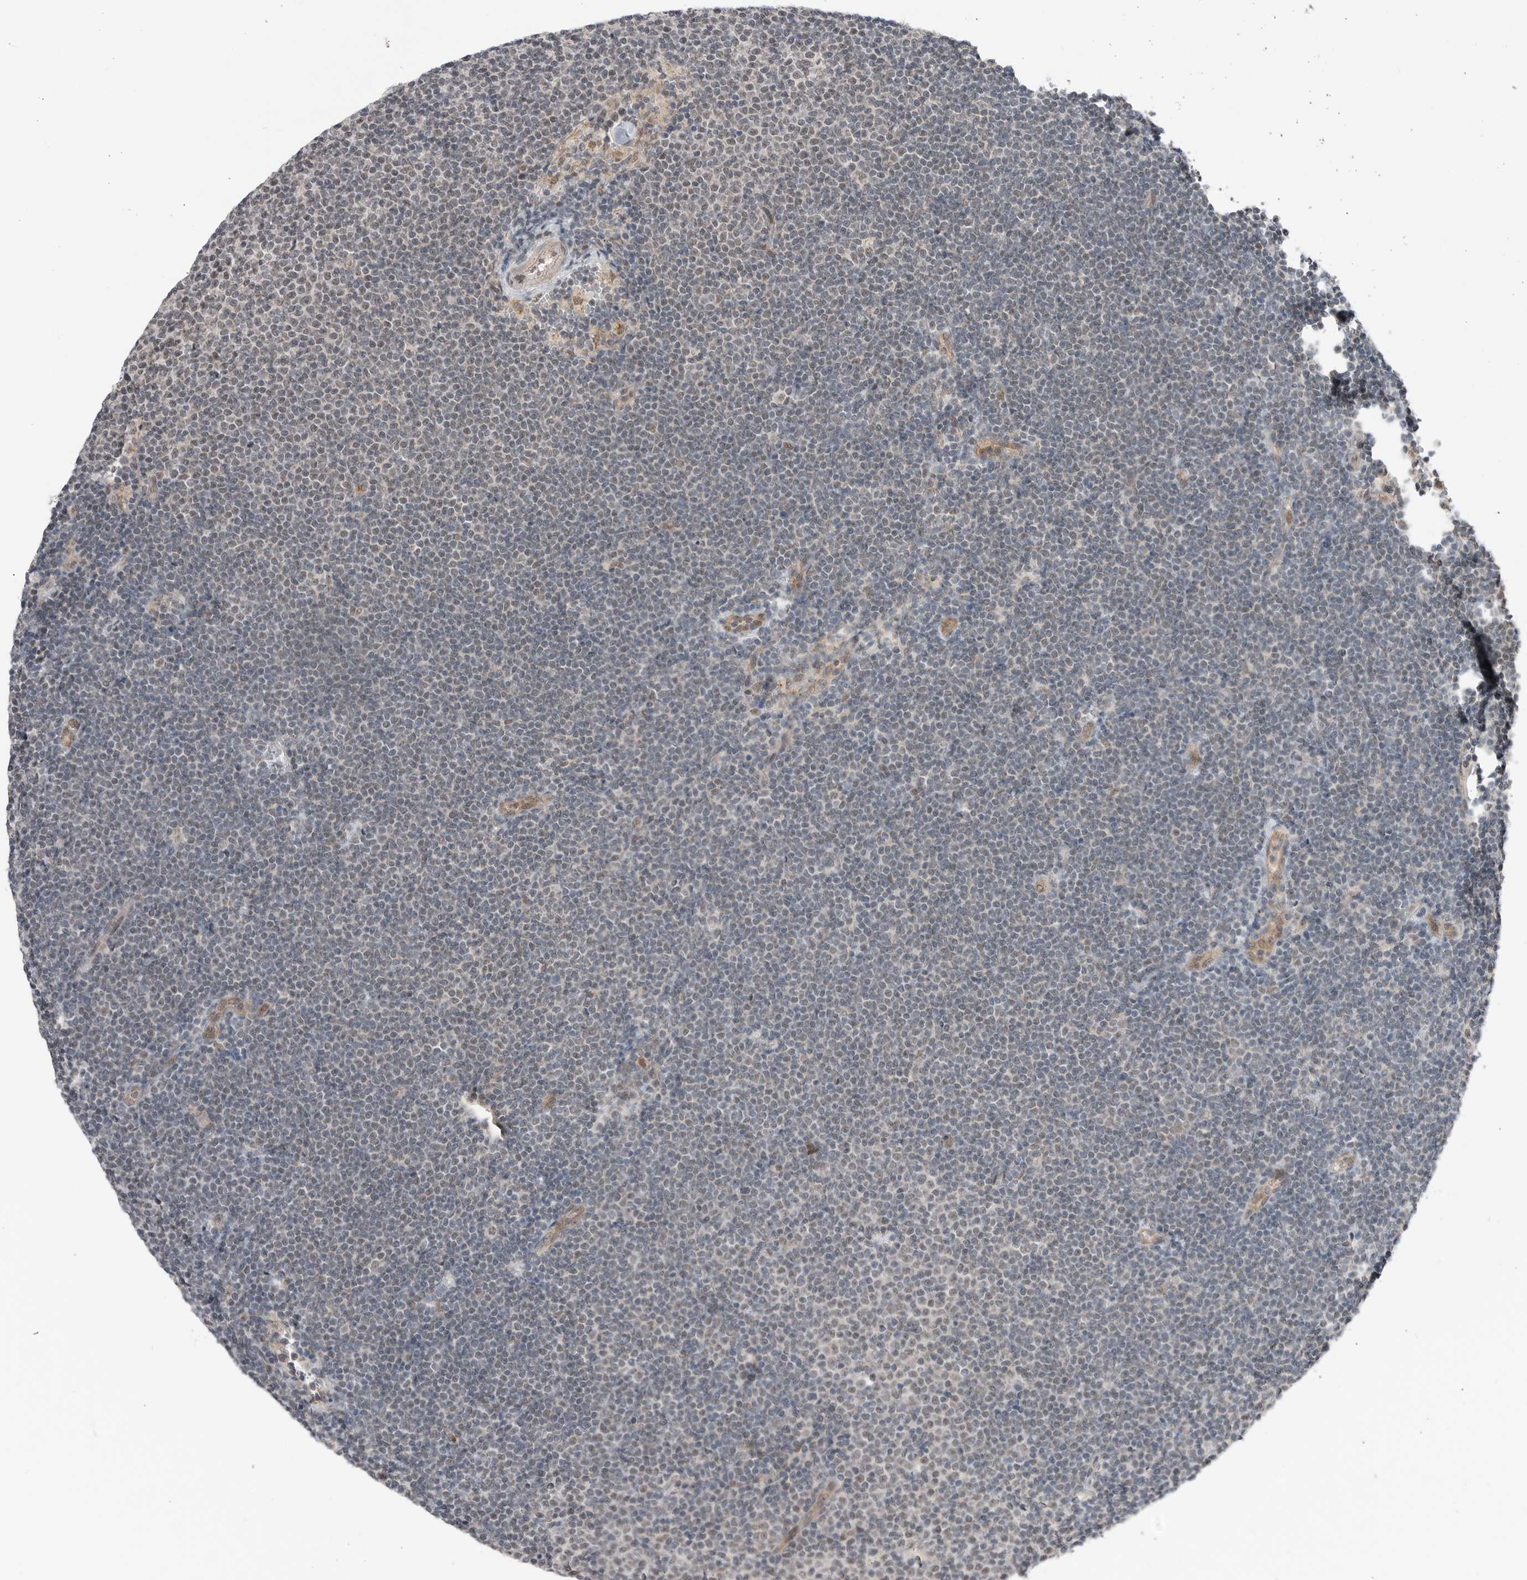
{"staining": {"intensity": "negative", "quantity": "none", "location": "none"}, "tissue": "lymphoma", "cell_type": "Tumor cells", "image_type": "cancer", "snomed": [{"axis": "morphology", "description": "Malignant lymphoma, non-Hodgkin's type, Low grade"}, {"axis": "topography", "description": "Lymph node"}], "caption": "The histopathology image exhibits no significant positivity in tumor cells of lymphoma.", "gene": "NTAQ1", "patient": {"sex": "female", "age": 53}}